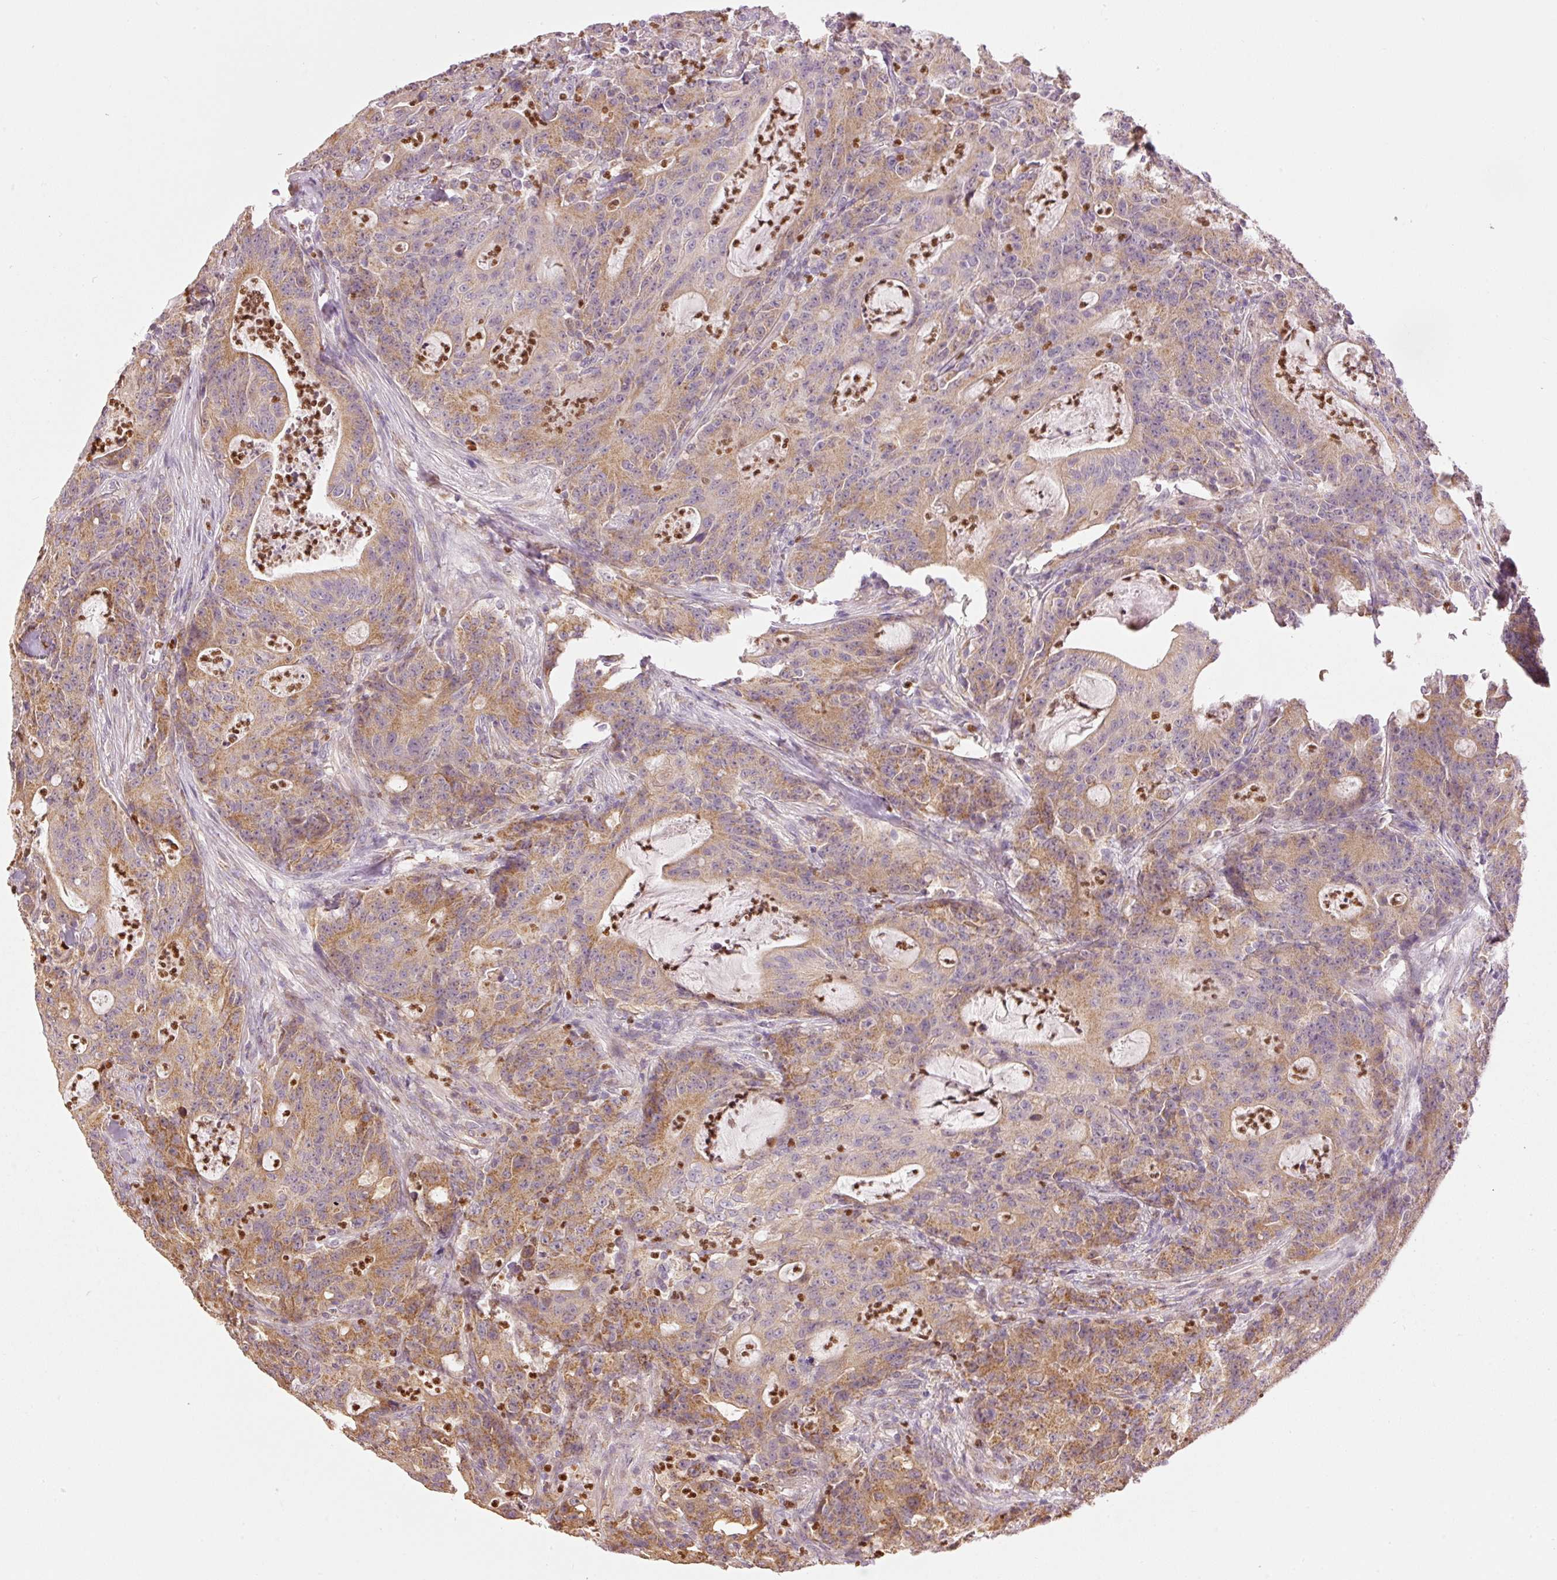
{"staining": {"intensity": "moderate", "quantity": ">75%", "location": "cytoplasmic/membranous"}, "tissue": "colorectal cancer", "cell_type": "Tumor cells", "image_type": "cancer", "snomed": [{"axis": "morphology", "description": "Adenocarcinoma, NOS"}, {"axis": "topography", "description": "Colon"}], "caption": "Colorectal cancer stained with a brown dye reveals moderate cytoplasmic/membranous positive staining in approximately >75% of tumor cells.", "gene": "MTHFD1L", "patient": {"sex": "male", "age": 83}}